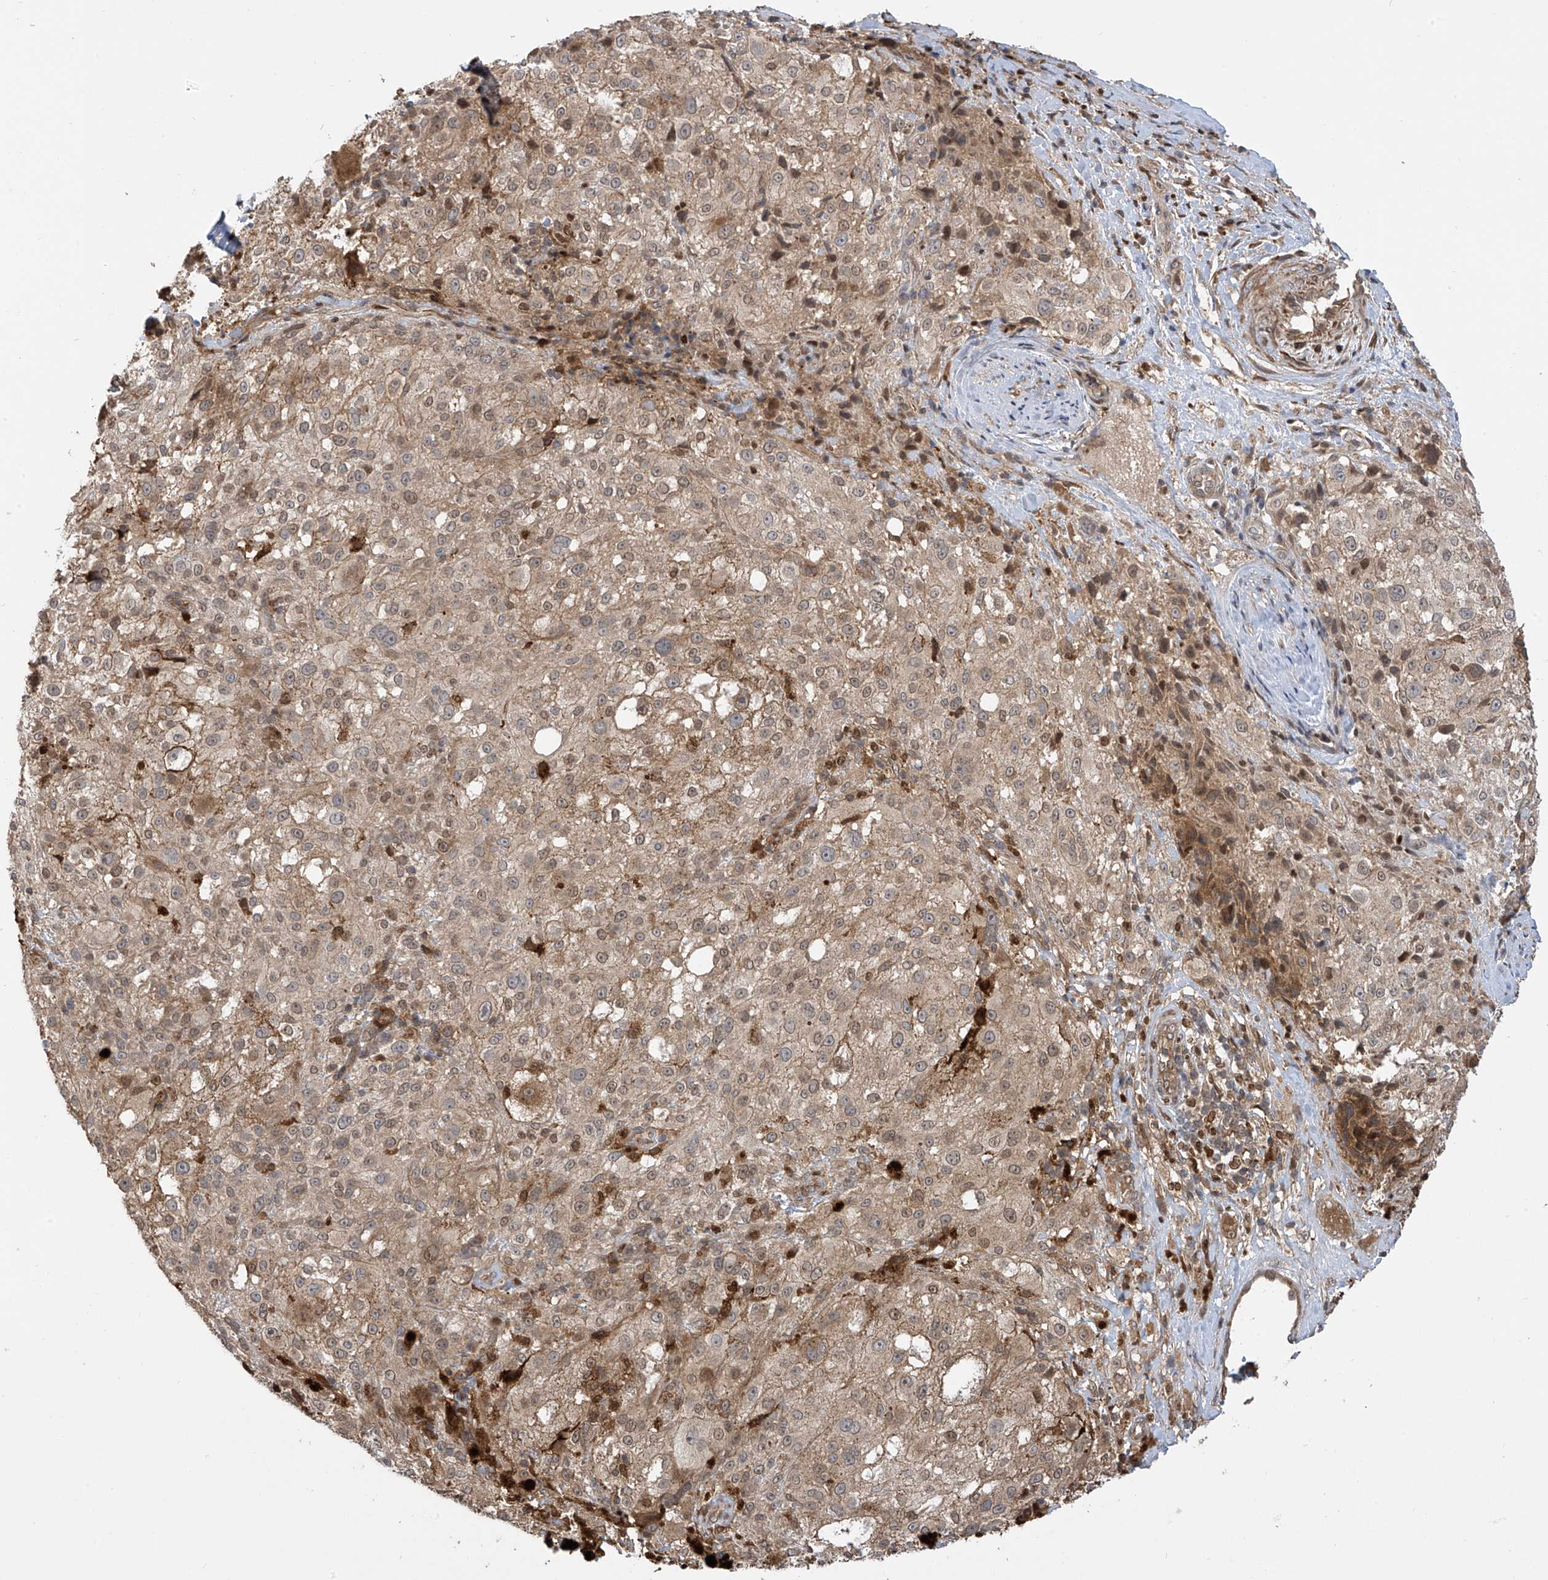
{"staining": {"intensity": "weak", "quantity": ">75%", "location": "cytoplasmic/membranous"}, "tissue": "melanoma", "cell_type": "Tumor cells", "image_type": "cancer", "snomed": [{"axis": "morphology", "description": "Necrosis, NOS"}, {"axis": "morphology", "description": "Malignant melanoma, NOS"}, {"axis": "topography", "description": "Skin"}], "caption": "Immunohistochemistry micrograph of human melanoma stained for a protein (brown), which demonstrates low levels of weak cytoplasmic/membranous staining in approximately >75% of tumor cells.", "gene": "ATAD2B", "patient": {"sex": "female", "age": 87}}